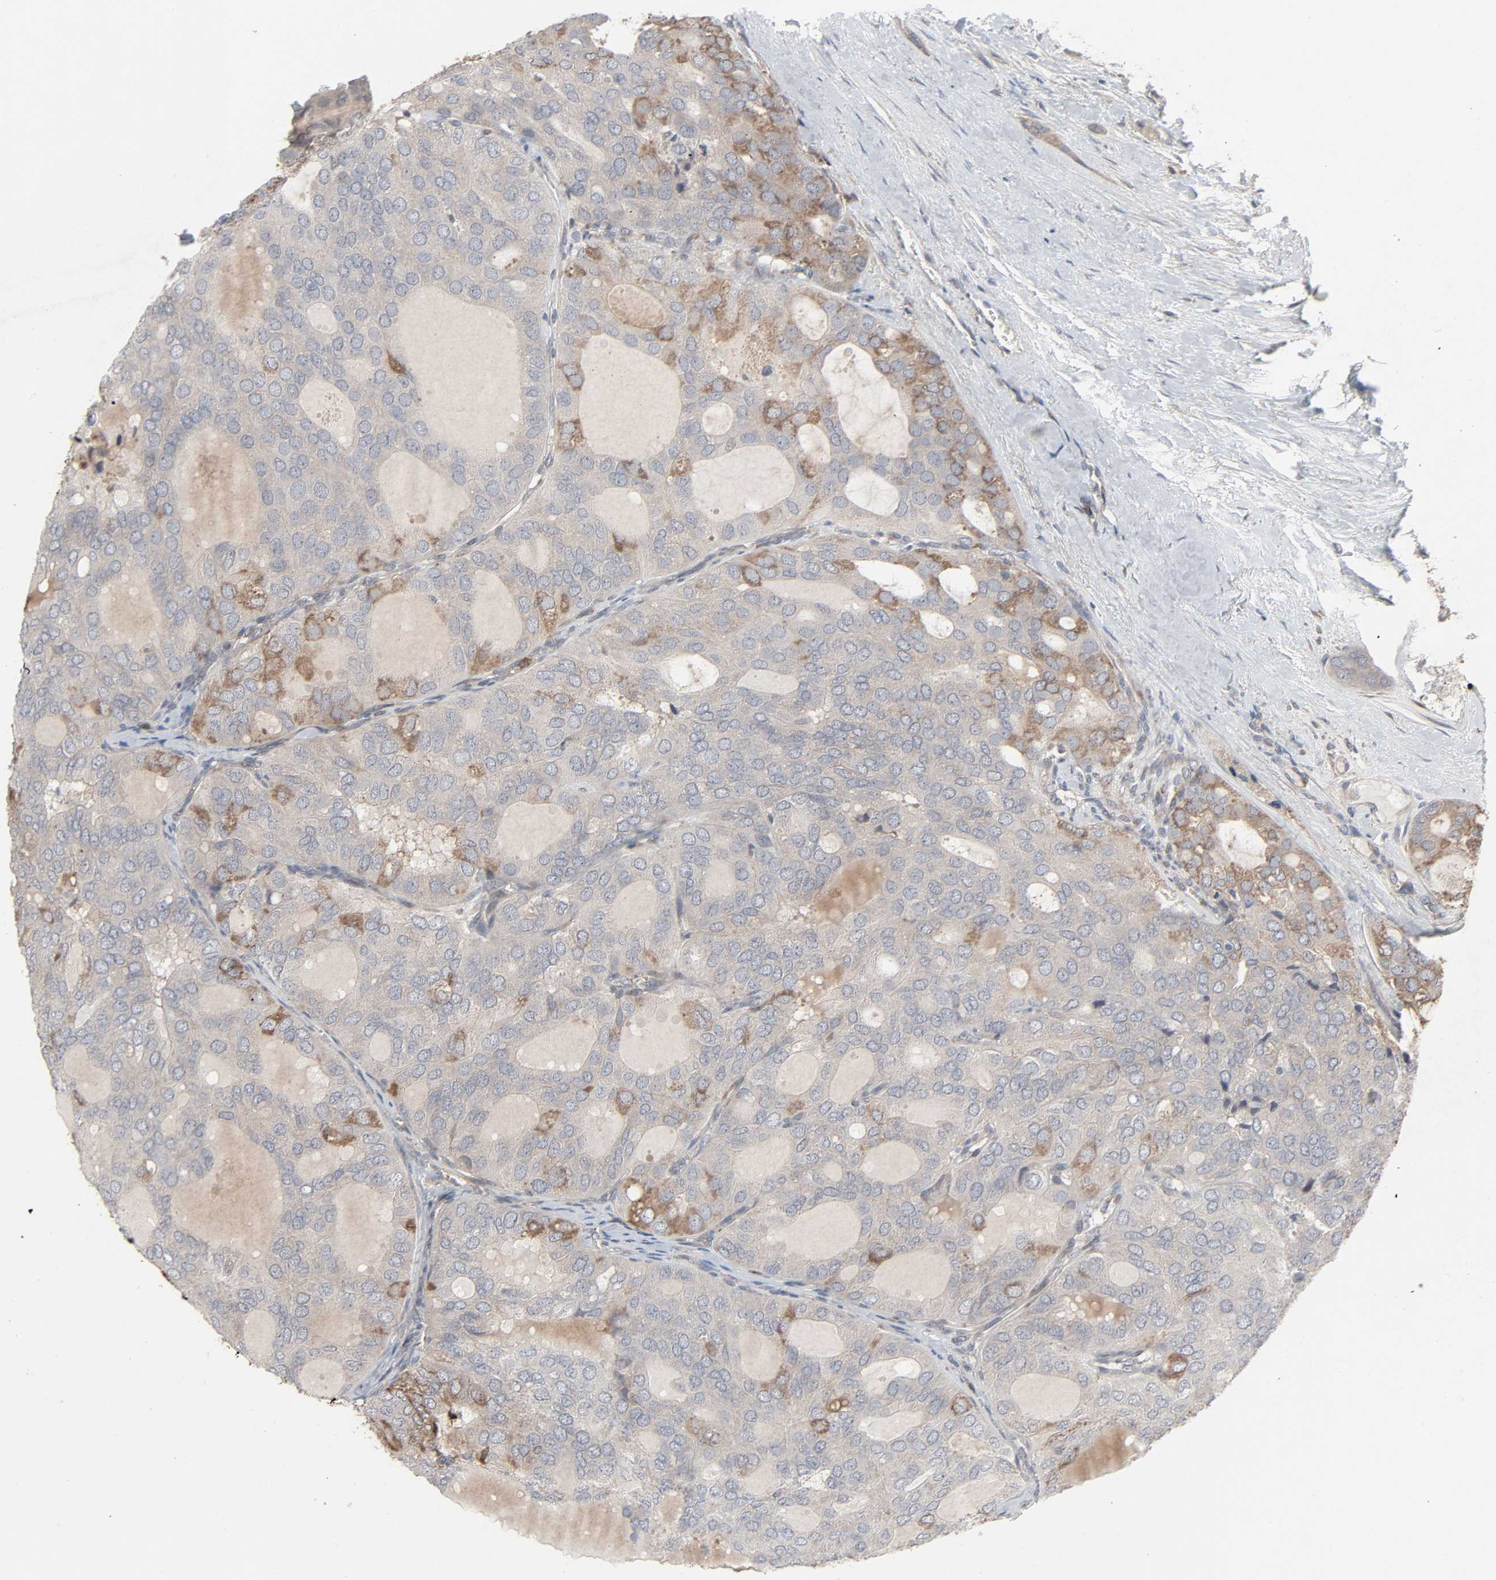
{"staining": {"intensity": "moderate", "quantity": ">75%", "location": "cytoplasmic/membranous"}, "tissue": "thyroid cancer", "cell_type": "Tumor cells", "image_type": "cancer", "snomed": [{"axis": "morphology", "description": "Follicular adenoma carcinoma, NOS"}, {"axis": "topography", "description": "Thyroid gland"}], "caption": "Thyroid follicular adenoma carcinoma stained for a protein shows moderate cytoplasmic/membranous positivity in tumor cells.", "gene": "ADCY4", "patient": {"sex": "male", "age": 75}}